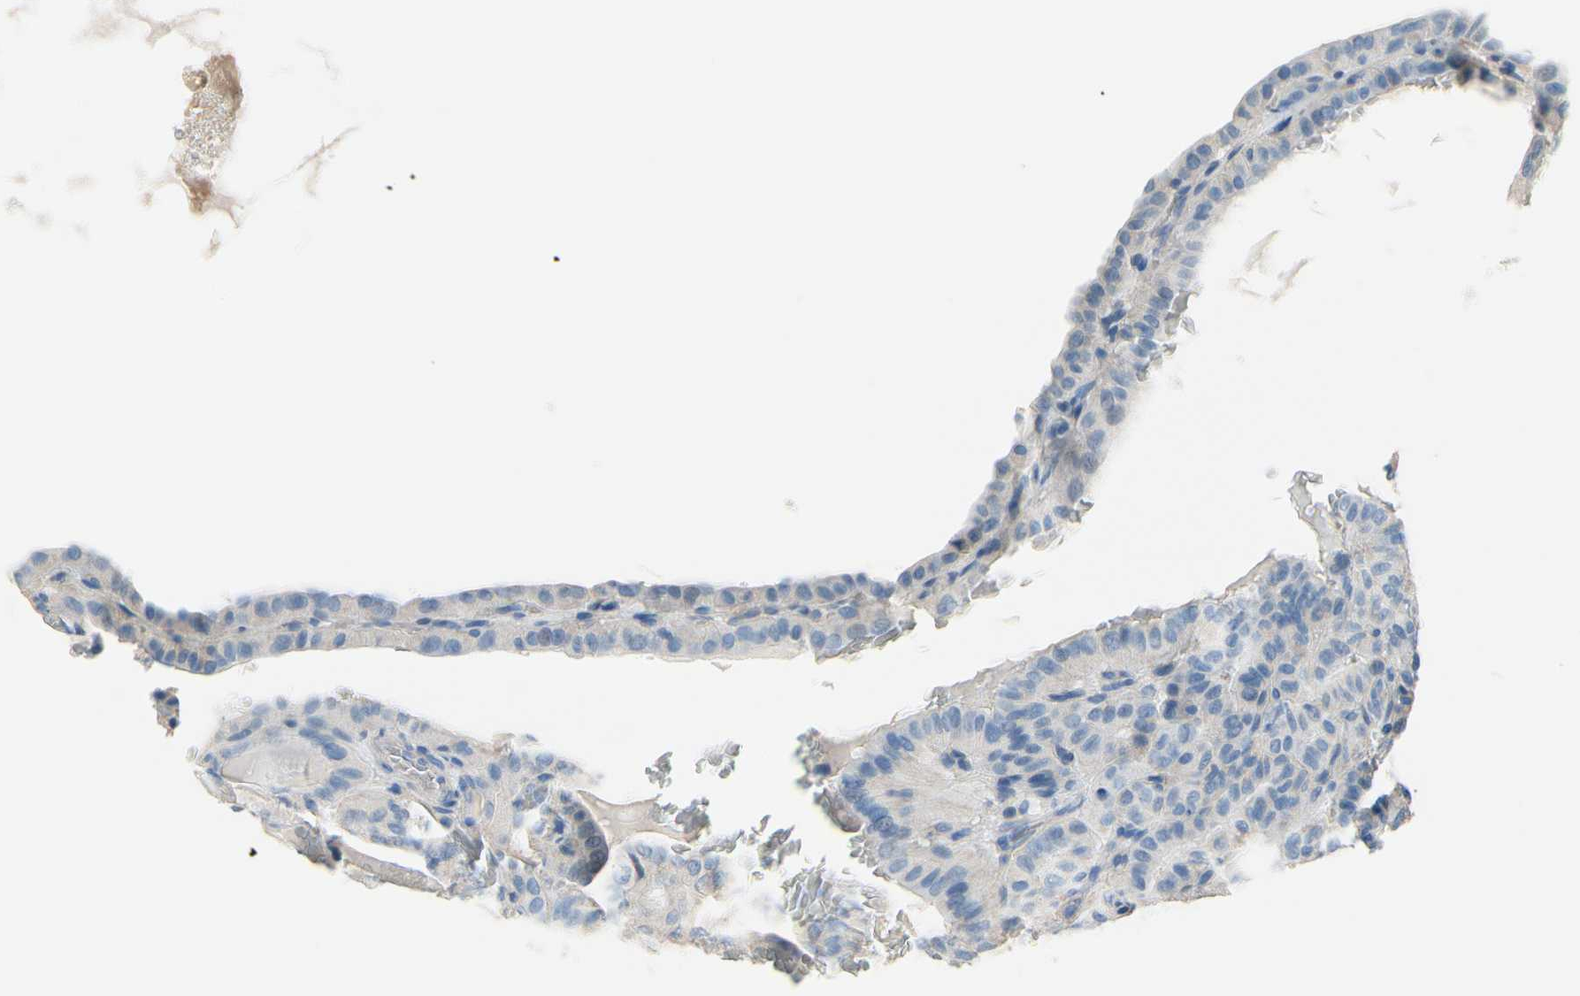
{"staining": {"intensity": "negative", "quantity": "none", "location": "none"}, "tissue": "thyroid cancer", "cell_type": "Tumor cells", "image_type": "cancer", "snomed": [{"axis": "morphology", "description": "Papillary adenocarcinoma, NOS"}, {"axis": "topography", "description": "Thyroid gland"}], "caption": "This is an immunohistochemistry micrograph of thyroid cancer (papillary adenocarcinoma). There is no staining in tumor cells.", "gene": "CKAP2", "patient": {"sex": "male", "age": 77}}